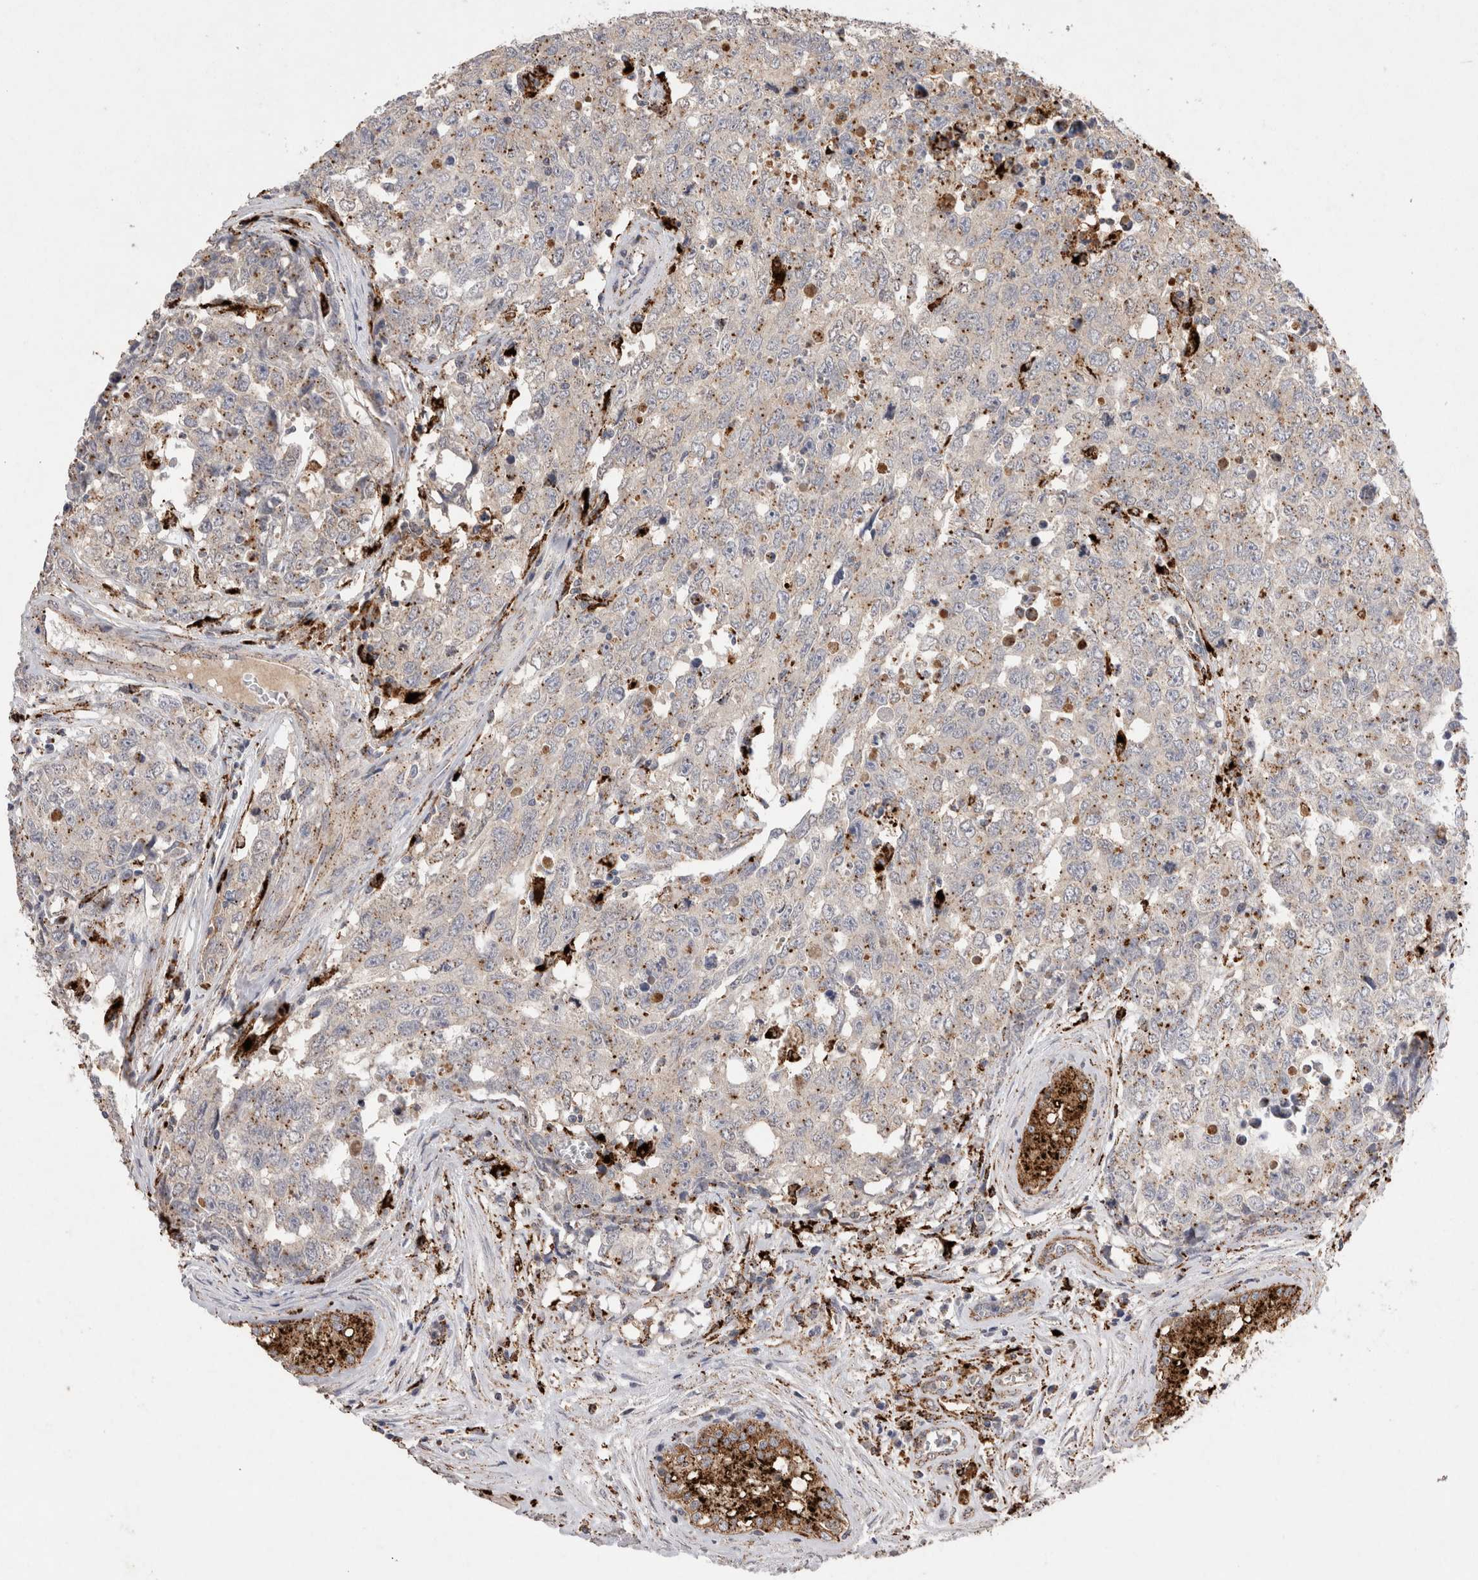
{"staining": {"intensity": "weak", "quantity": "25%-75%", "location": "cytoplasmic/membranous"}, "tissue": "testis cancer", "cell_type": "Tumor cells", "image_type": "cancer", "snomed": [{"axis": "morphology", "description": "Carcinoma, Embryonal, NOS"}, {"axis": "topography", "description": "Testis"}], "caption": "Embryonal carcinoma (testis) stained with DAB (3,3'-diaminobenzidine) immunohistochemistry (IHC) reveals low levels of weak cytoplasmic/membranous staining in about 25%-75% of tumor cells.", "gene": "CTSA", "patient": {"sex": "male", "age": 28}}